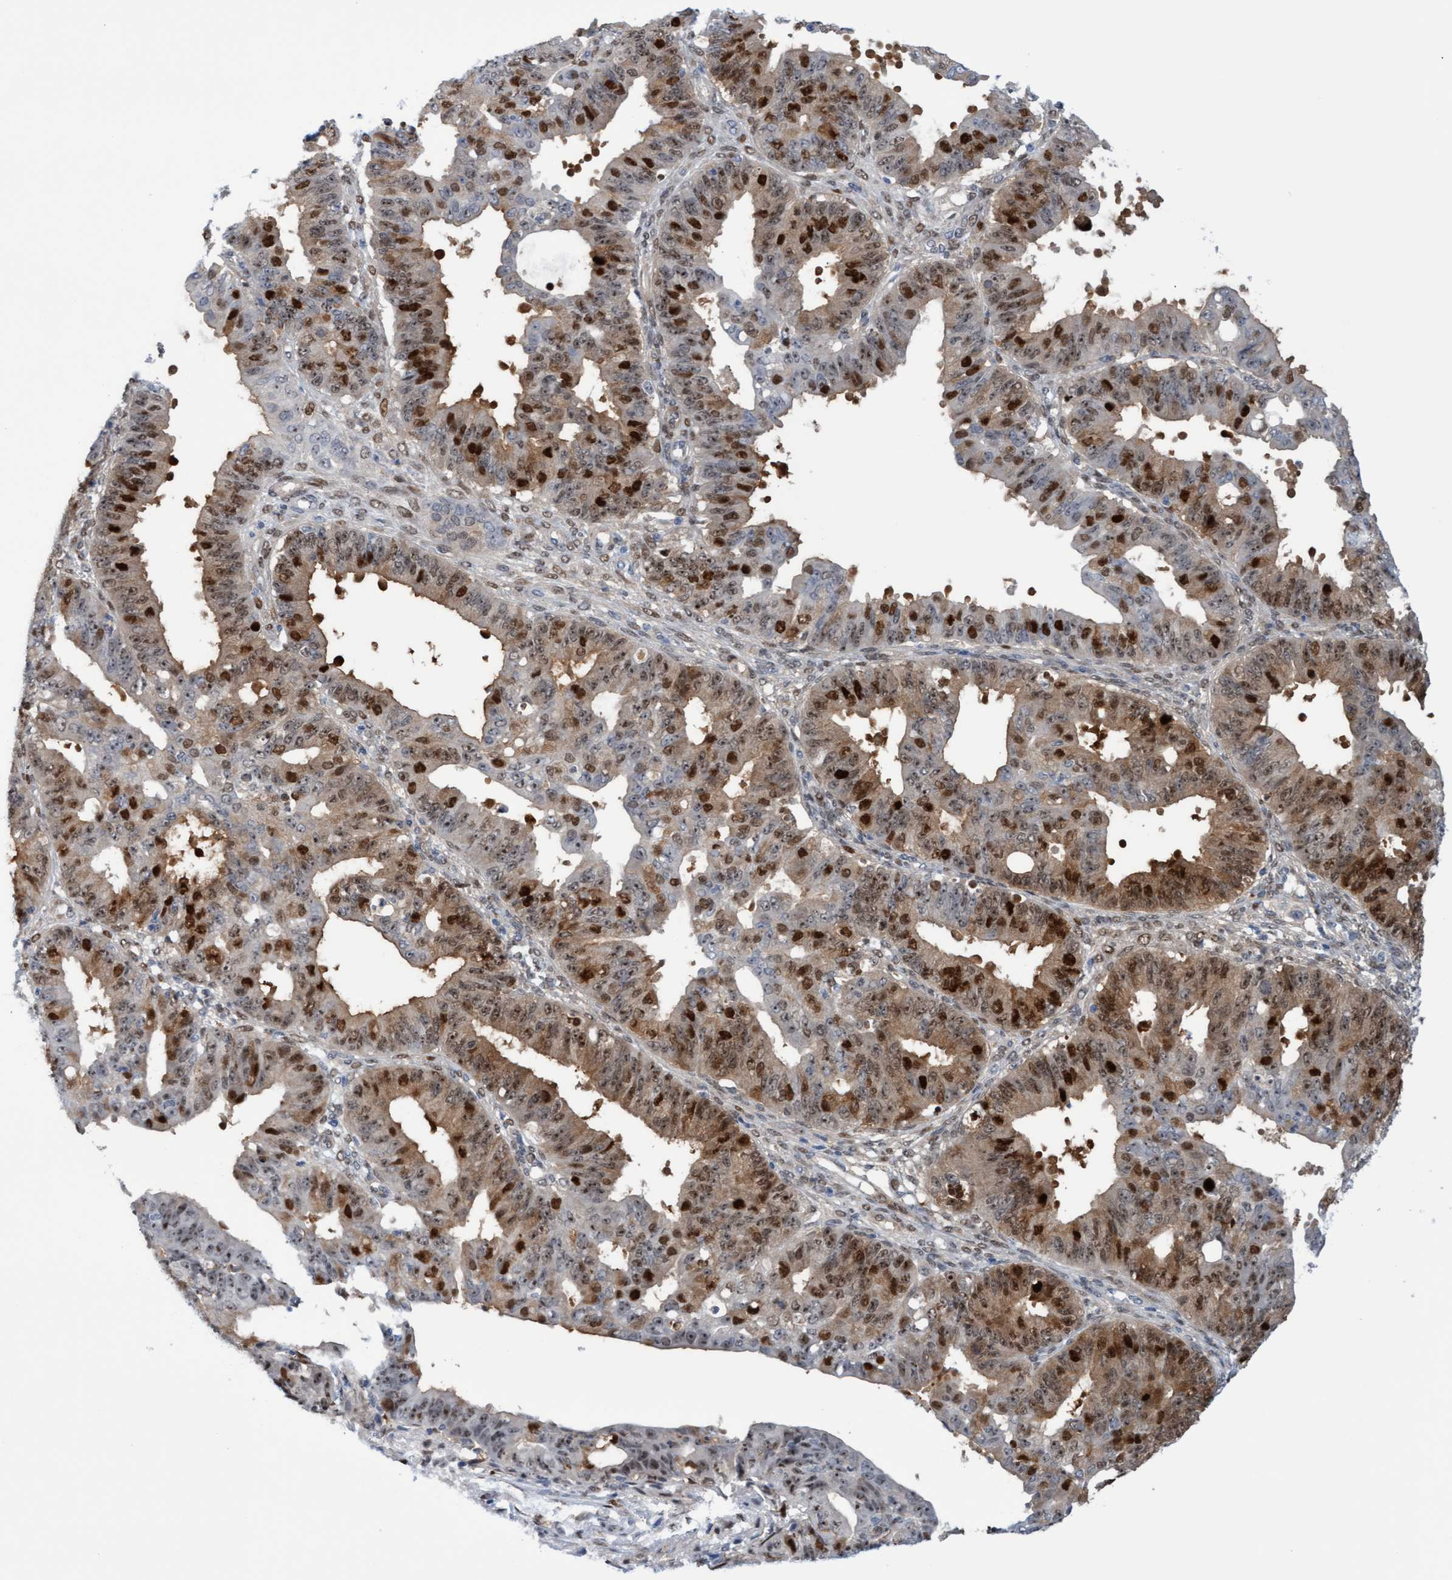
{"staining": {"intensity": "strong", "quantity": "25%-75%", "location": "nuclear"}, "tissue": "ovarian cancer", "cell_type": "Tumor cells", "image_type": "cancer", "snomed": [{"axis": "morphology", "description": "Carcinoma, endometroid"}, {"axis": "topography", "description": "Ovary"}], "caption": "About 25%-75% of tumor cells in human ovarian cancer show strong nuclear protein positivity as visualized by brown immunohistochemical staining.", "gene": "PINX1", "patient": {"sex": "female", "age": 42}}